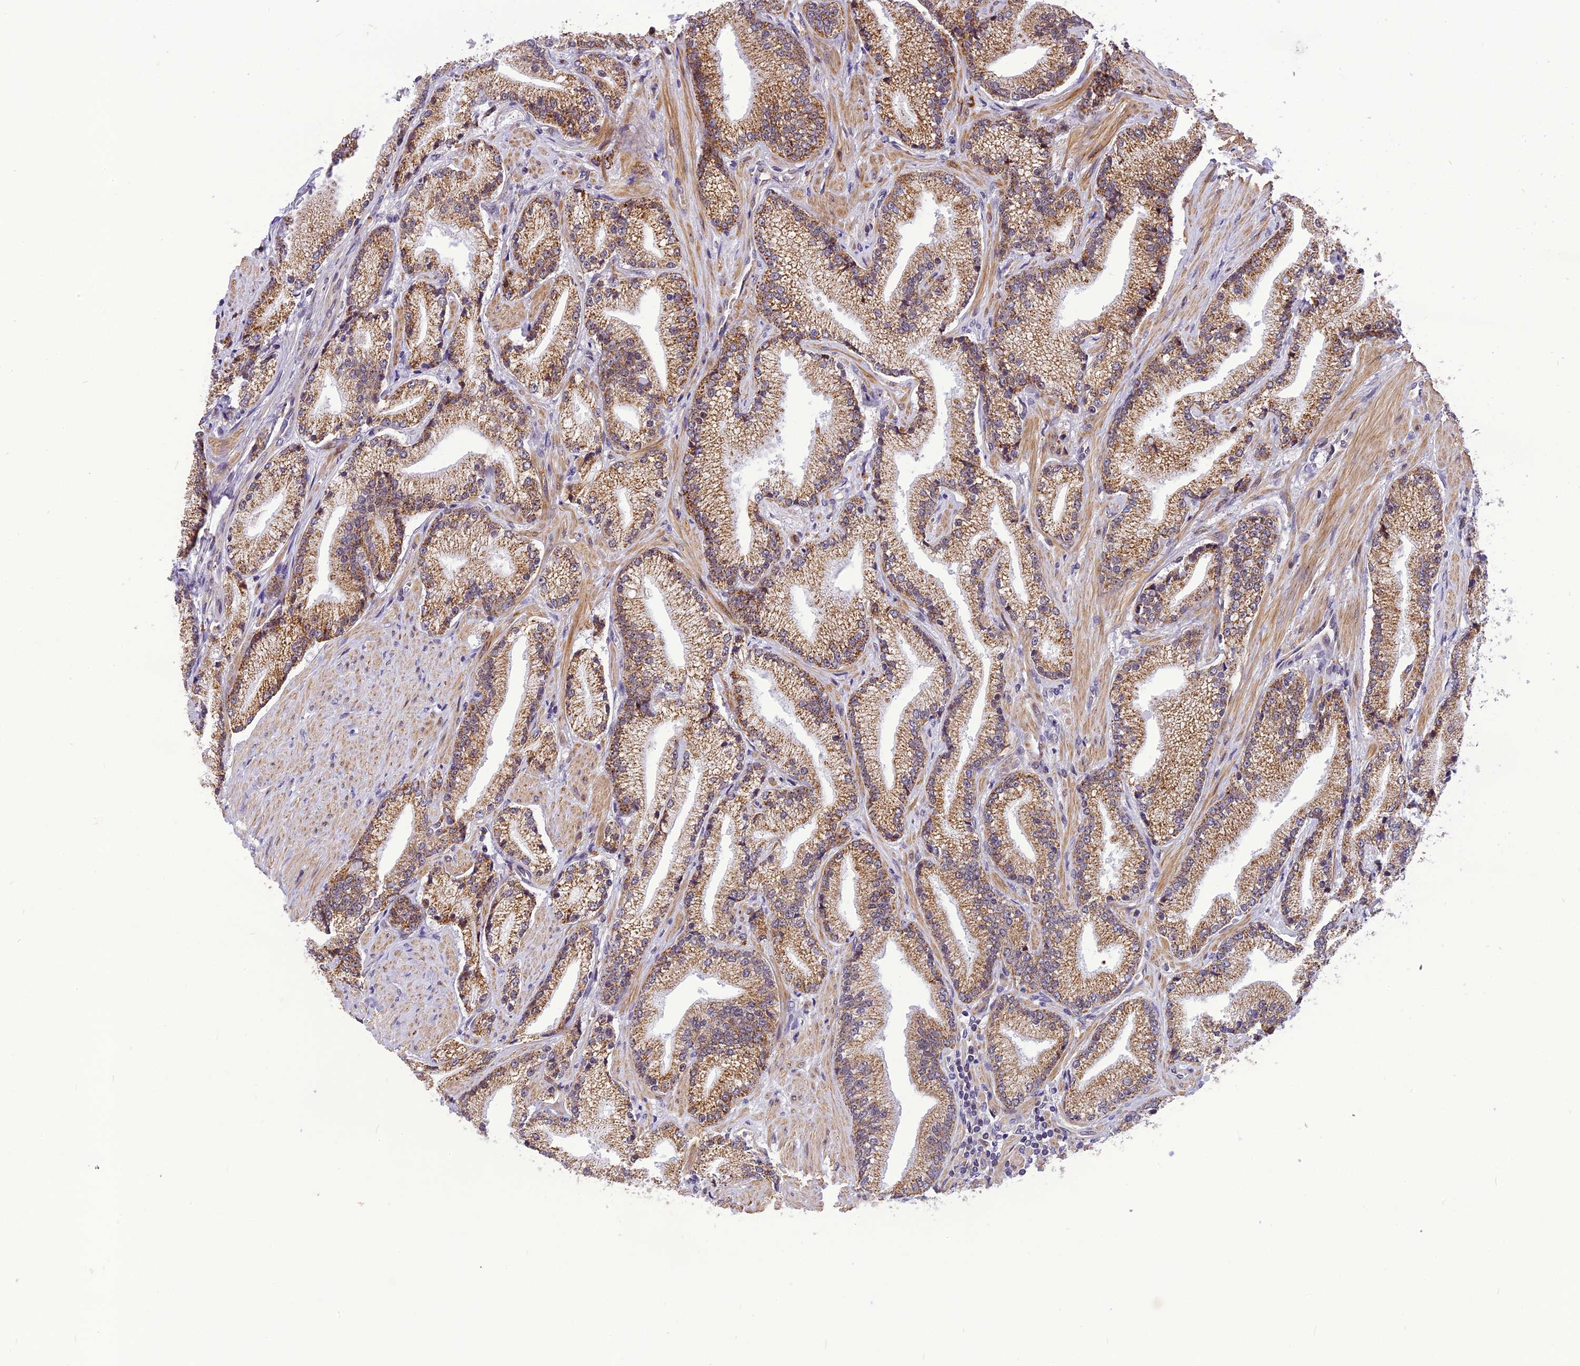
{"staining": {"intensity": "moderate", "quantity": ">75%", "location": "cytoplasmic/membranous"}, "tissue": "prostate cancer", "cell_type": "Tumor cells", "image_type": "cancer", "snomed": [{"axis": "morphology", "description": "Adenocarcinoma, High grade"}, {"axis": "topography", "description": "Prostate"}], "caption": "Tumor cells show medium levels of moderate cytoplasmic/membranous staining in about >75% of cells in prostate high-grade adenocarcinoma. (Stains: DAB (3,3'-diaminobenzidine) in brown, nuclei in blue, Microscopy: brightfield microscopy at high magnification).", "gene": "CMC1", "patient": {"sex": "male", "age": 67}}